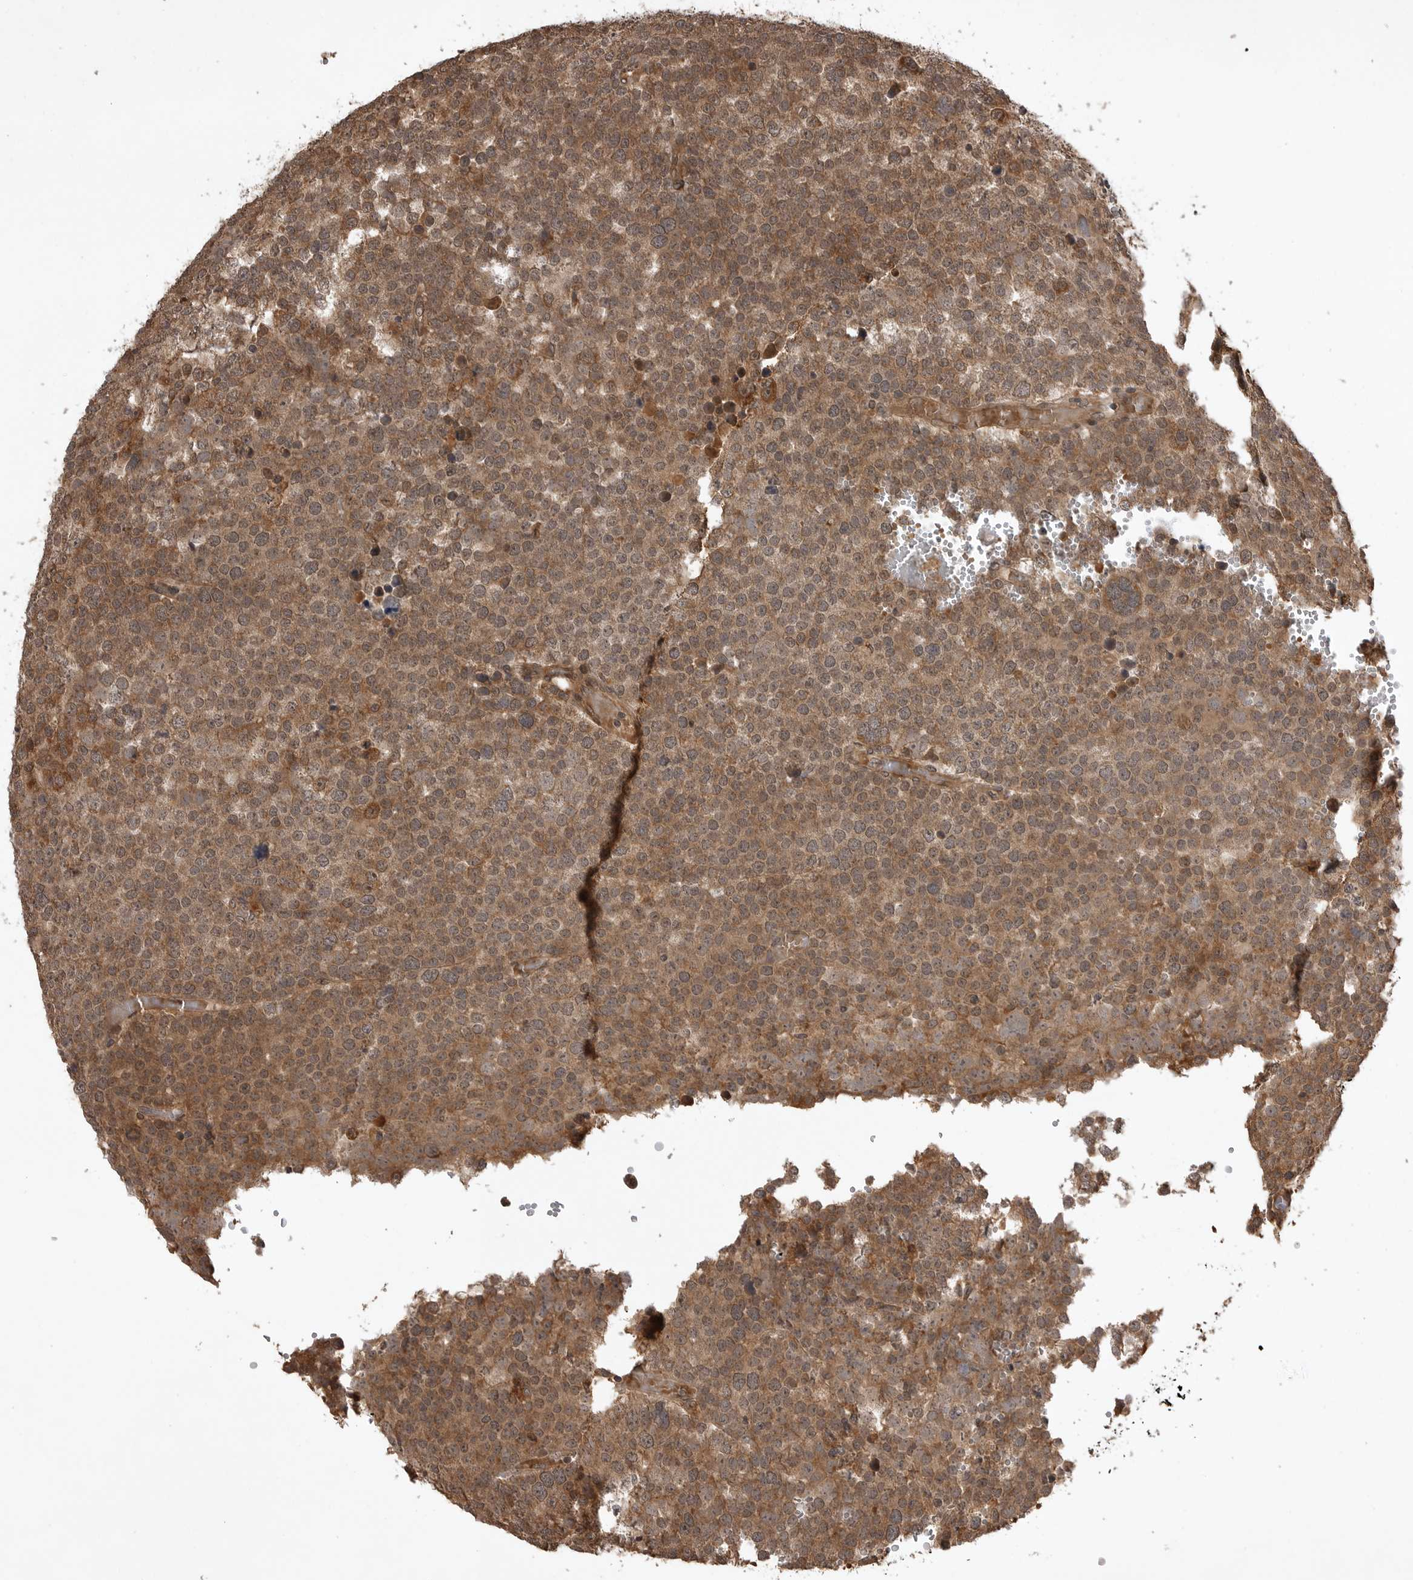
{"staining": {"intensity": "moderate", "quantity": ">75%", "location": "cytoplasmic/membranous"}, "tissue": "testis cancer", "cell_type": "Tumor cells", "image_type": "cancer", "snomed": [{"axis": "morphology", "description": "Seminoma, NOS"}, {"axis": "topography", "description": "Testis"}], "caption": "Approximately >75% of tumor cells in testis cancer display moderate cytoplasmic/membranous protein staining as visualized by brown immunohistochemical staining.", "gene": "AKAP7", "patient": {"sex": "male", "age": 71}}